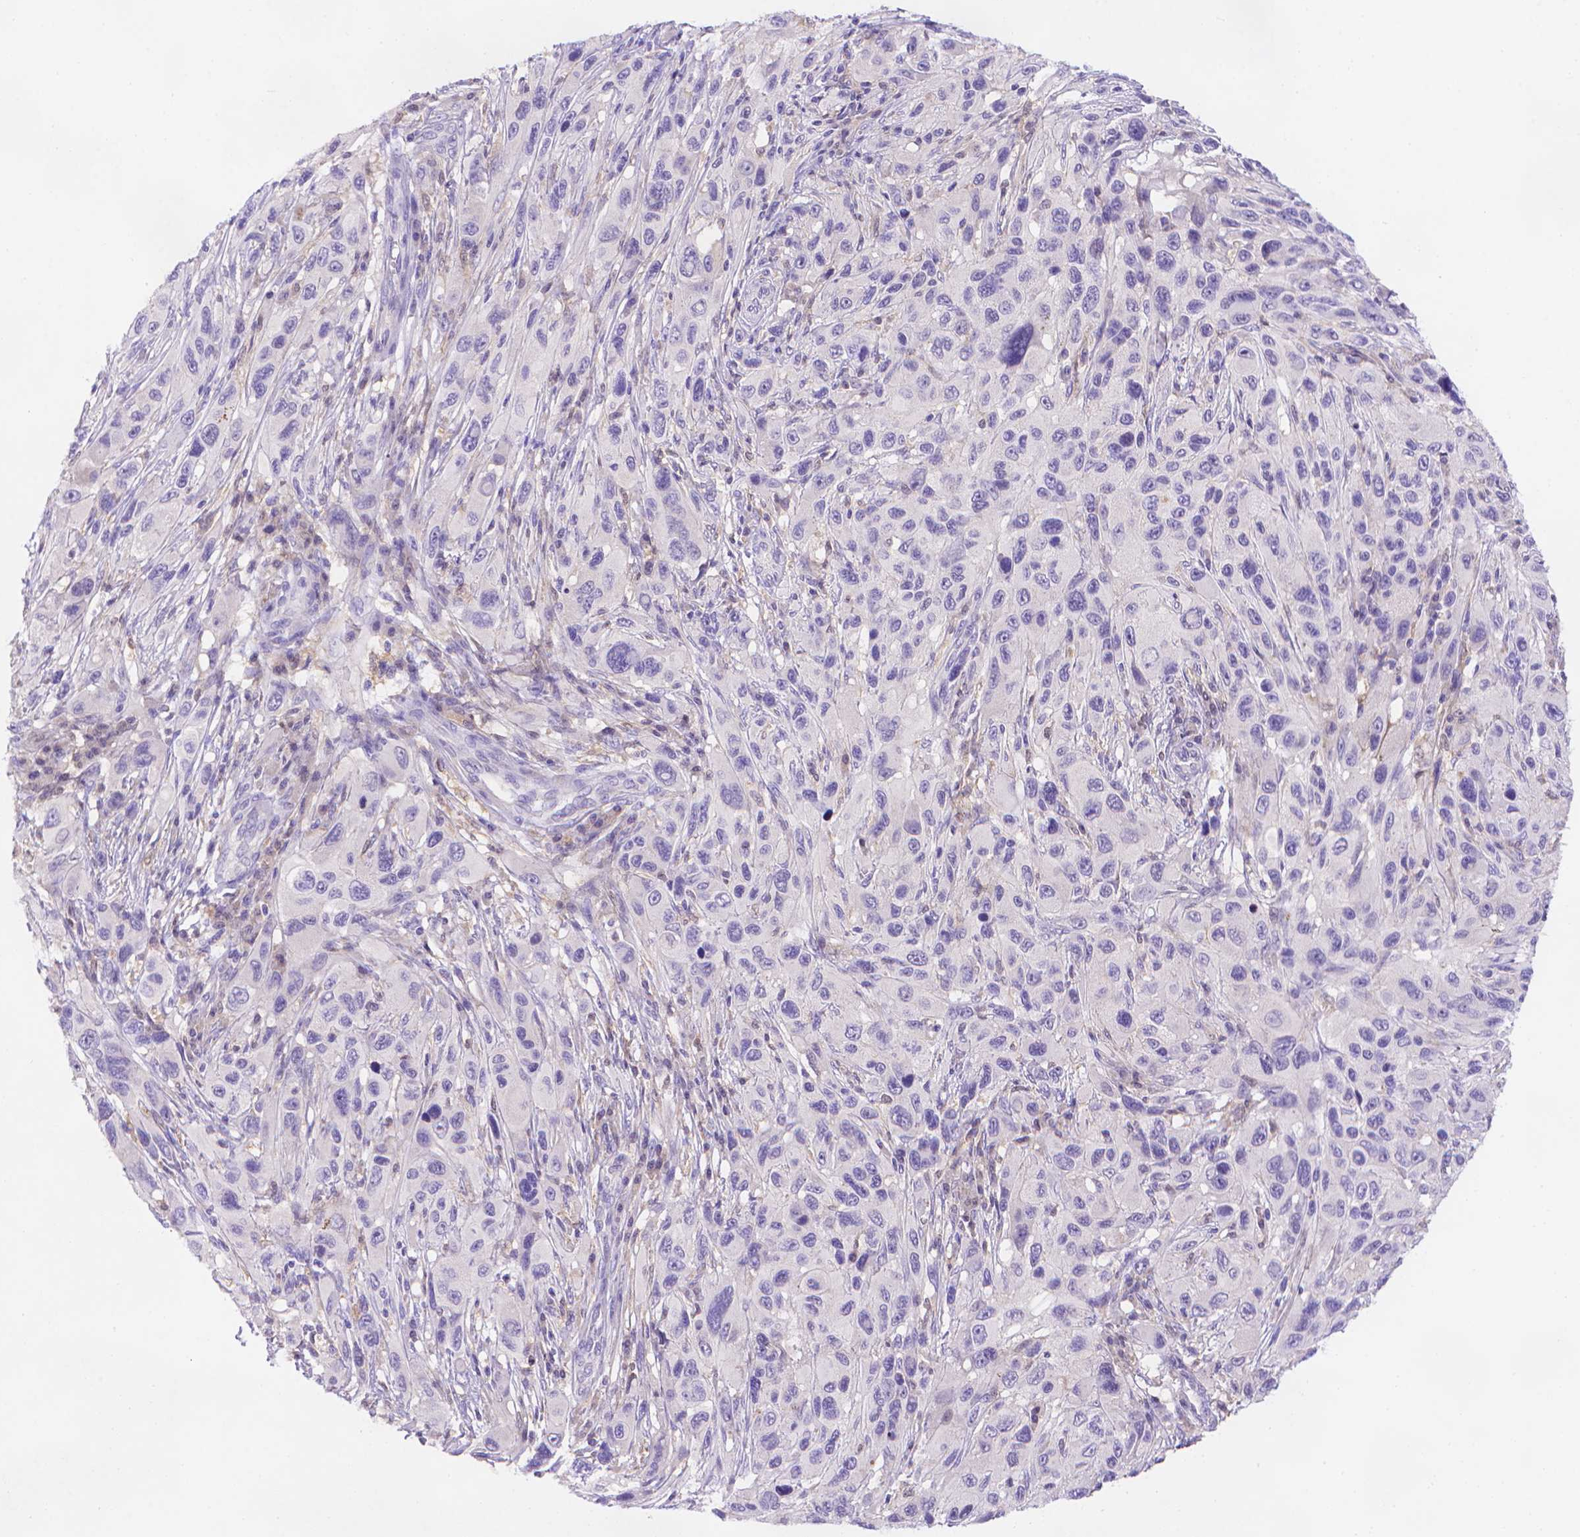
{"staining": {"intensity": "negative", "quantity": "none", "location": "none"}, "tissue": "melanoma", "cell_type": "Tumor cells", "image_type": "cancer", "snomed": [{"axis": "morphology", "description": "Malignant melanoma, NOS"}, {"axis": "topography", "description": "Skin"}], "caption": "This is an IHC photomicrograph of melanoma. There is no staining in tumor cells.", "gene": "FGD2", "patient": {"sex": "male", "age": 53}}